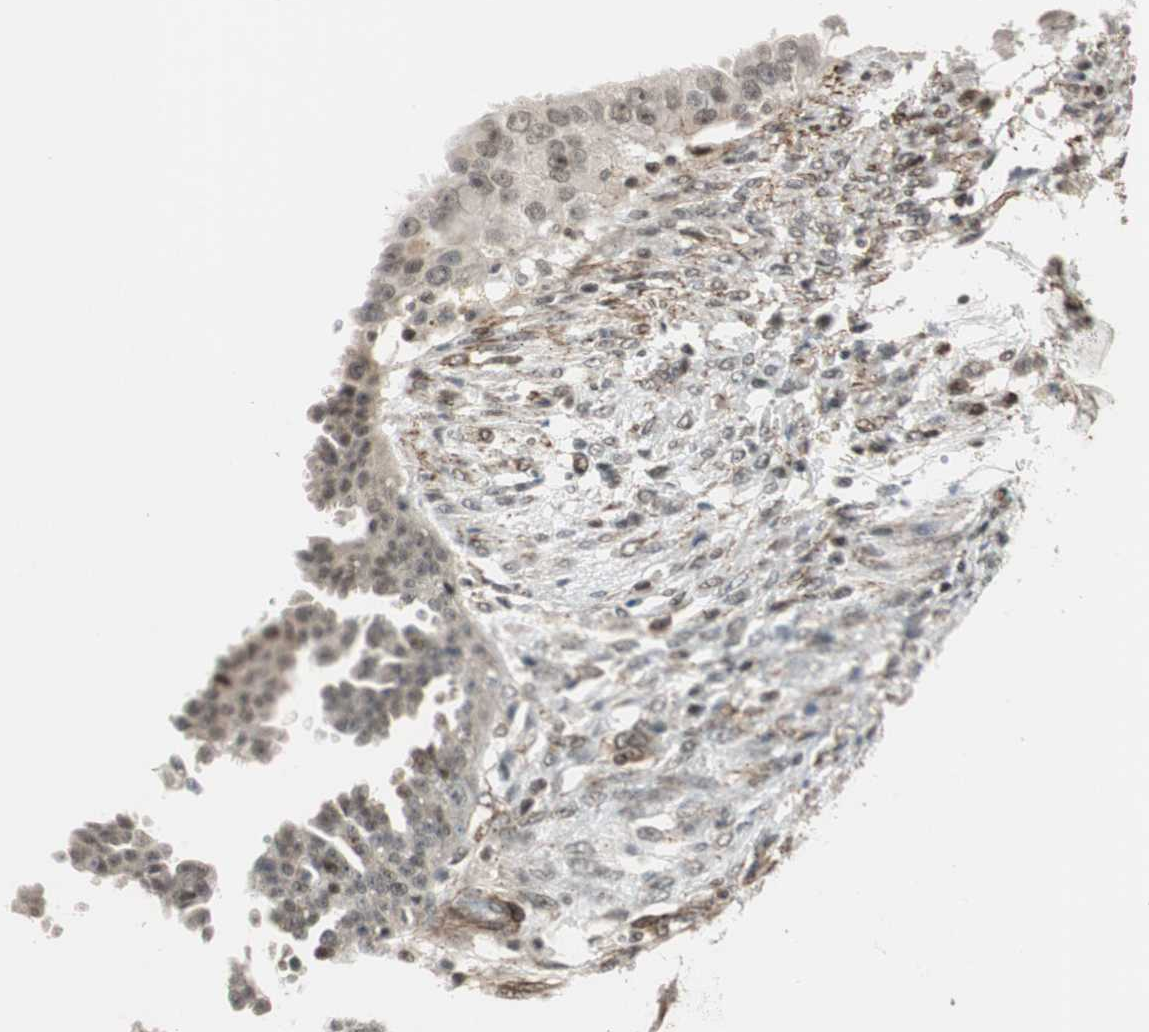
{"staining": {"intensity": "weak", "quantity": "25%-75%", "location": "nuclear"}, "tissue": "ovarian cancer", "cell_type": "Tumor cells", "image_type": "cancer", "snomed": [{"axis": "morphology", "description": "Cystadenocarcinoma, serous, NOS"}, {"axis": "topography", "description": "Ovary"}], "caption": "This histopathology image displays IHC staining of ovarian serous cystadenocarcinoma, with low weak nuclear expression in approximately 25%-75% of tumor cells.", "gene": "CDK19", "patient": {"sex": "female", "age": 58}}